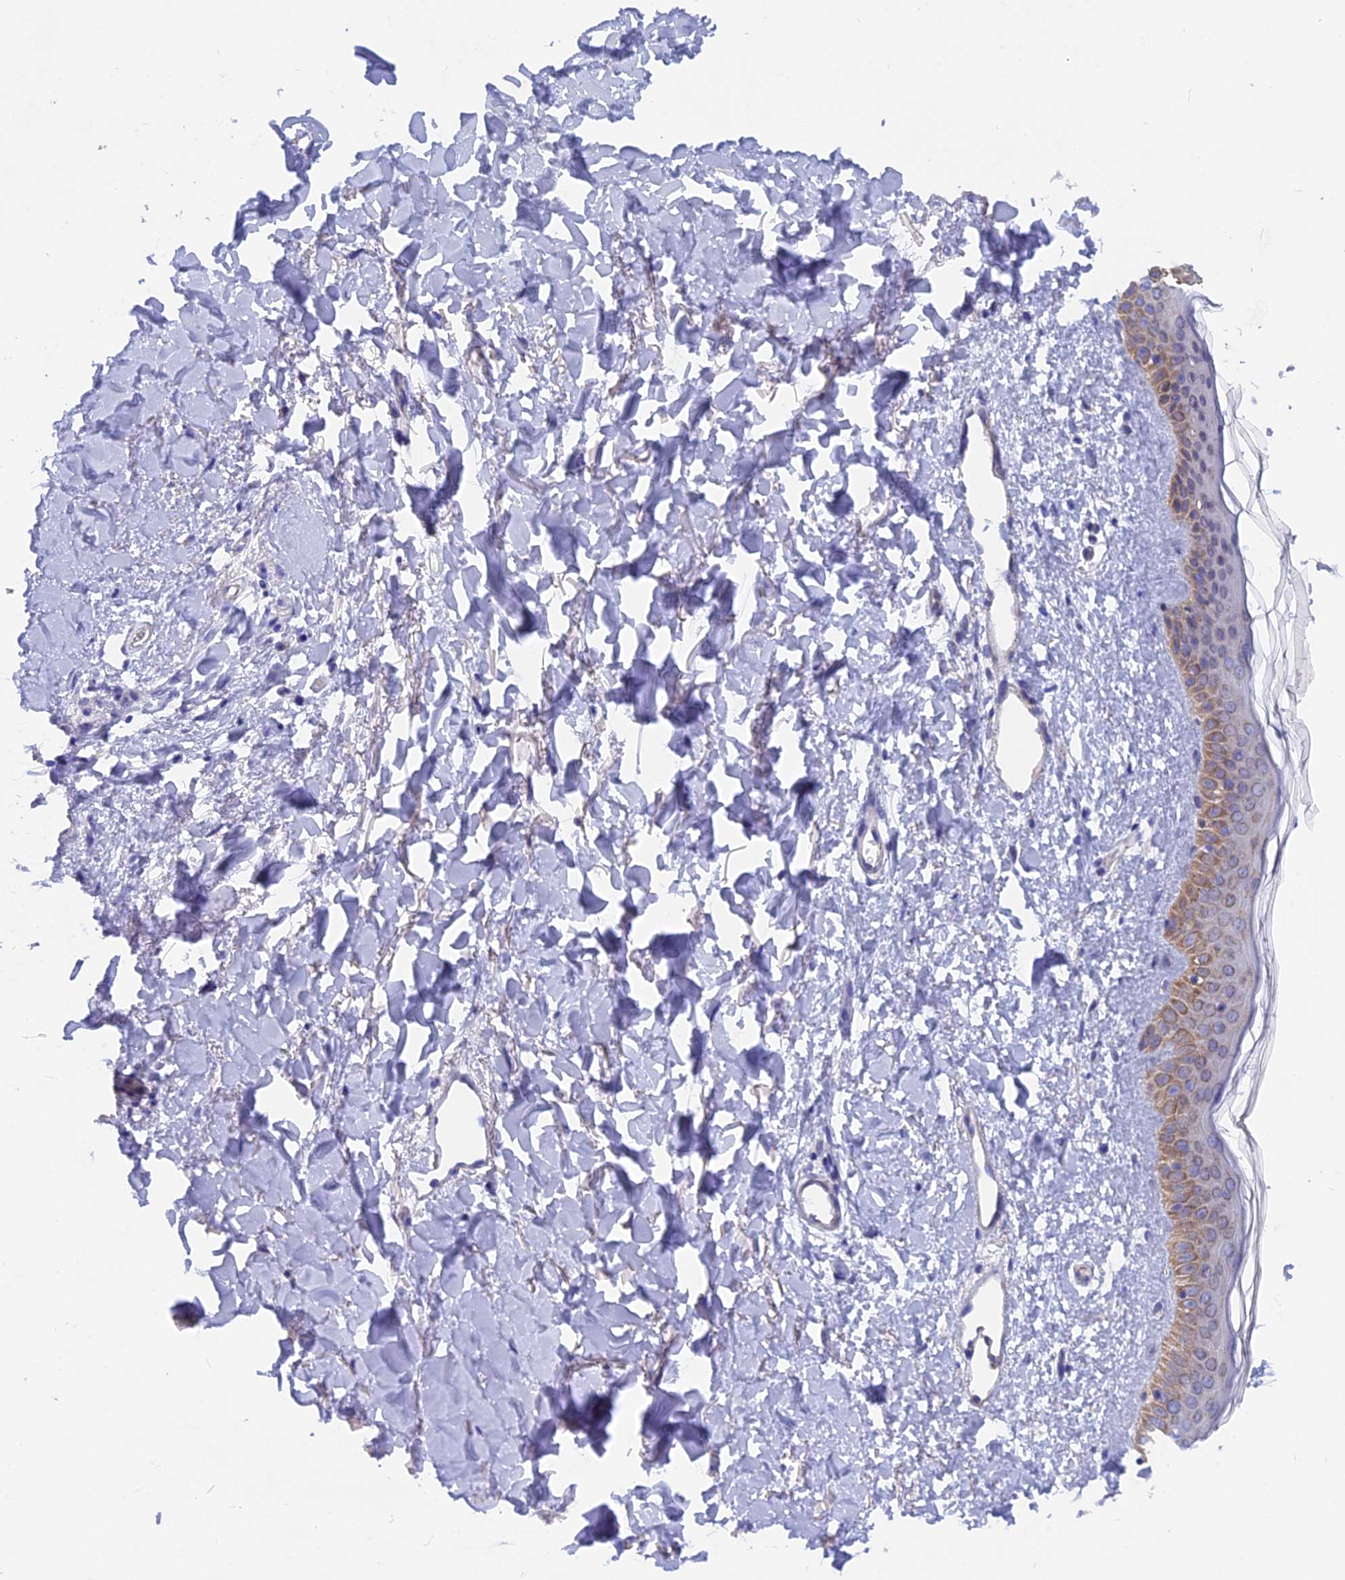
{"staining": {"intensity": "negative", "quantity": "none", "location": "none"}, "tissue": "skin", "cell_type": "Fibroblasts", "image_type": "normal", "snomed": [{"axis": "morphology", "description": "Normal tissue, NOS"}, {"axis": "topography", "description": "Skin"}], "caption": "Human skin stained for a protein using immunohistochemistry (IHC) demonstrates no staining in fibroblasts.", "gene": "AK4P3", "patient": {"sex": "female", "age": 58}}